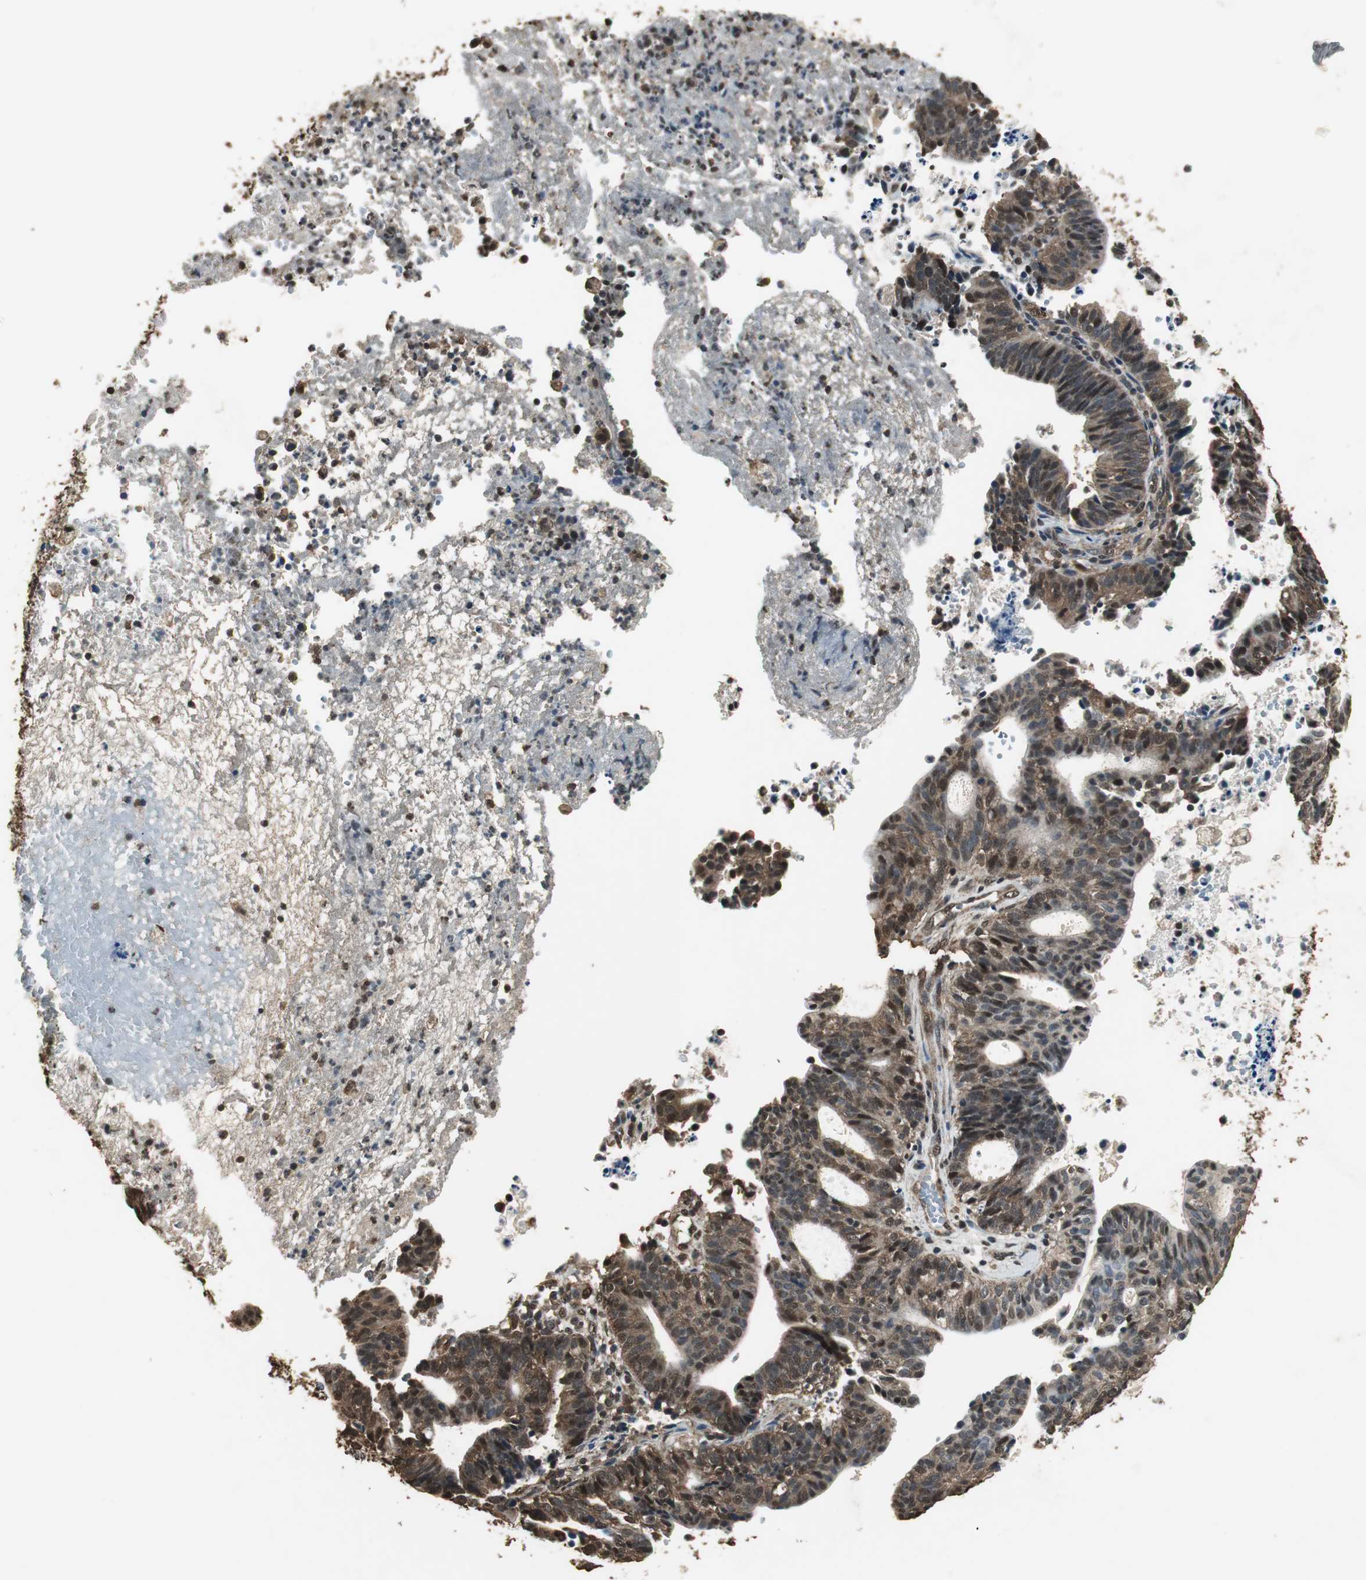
{"staining": {"intensity": "strong", "quantity": ">75%", "location": "cytoplasmic/membranous,nuclear"}, "tissue": "endometrial cancer", "cell_type": "Tumor cells", "image_type": "cancer", "snomed": [{"axis": "morphology", "description": "Adenocarcinoma, NOS"}, {"axis": "topography", "description": "Uterus"}], "caption": "A high amount of strong cytoplasmic/membranous and nuclear staining is present in about >75% of tumor cells in endometrial adenocarcinoma tissue. Immunohistochemistry (ihc) stains the protein of interest in brown and the nuclei are stained blue.", "gene": "PPP1R13B", "patient": {"sex": "female", "age": 83}}